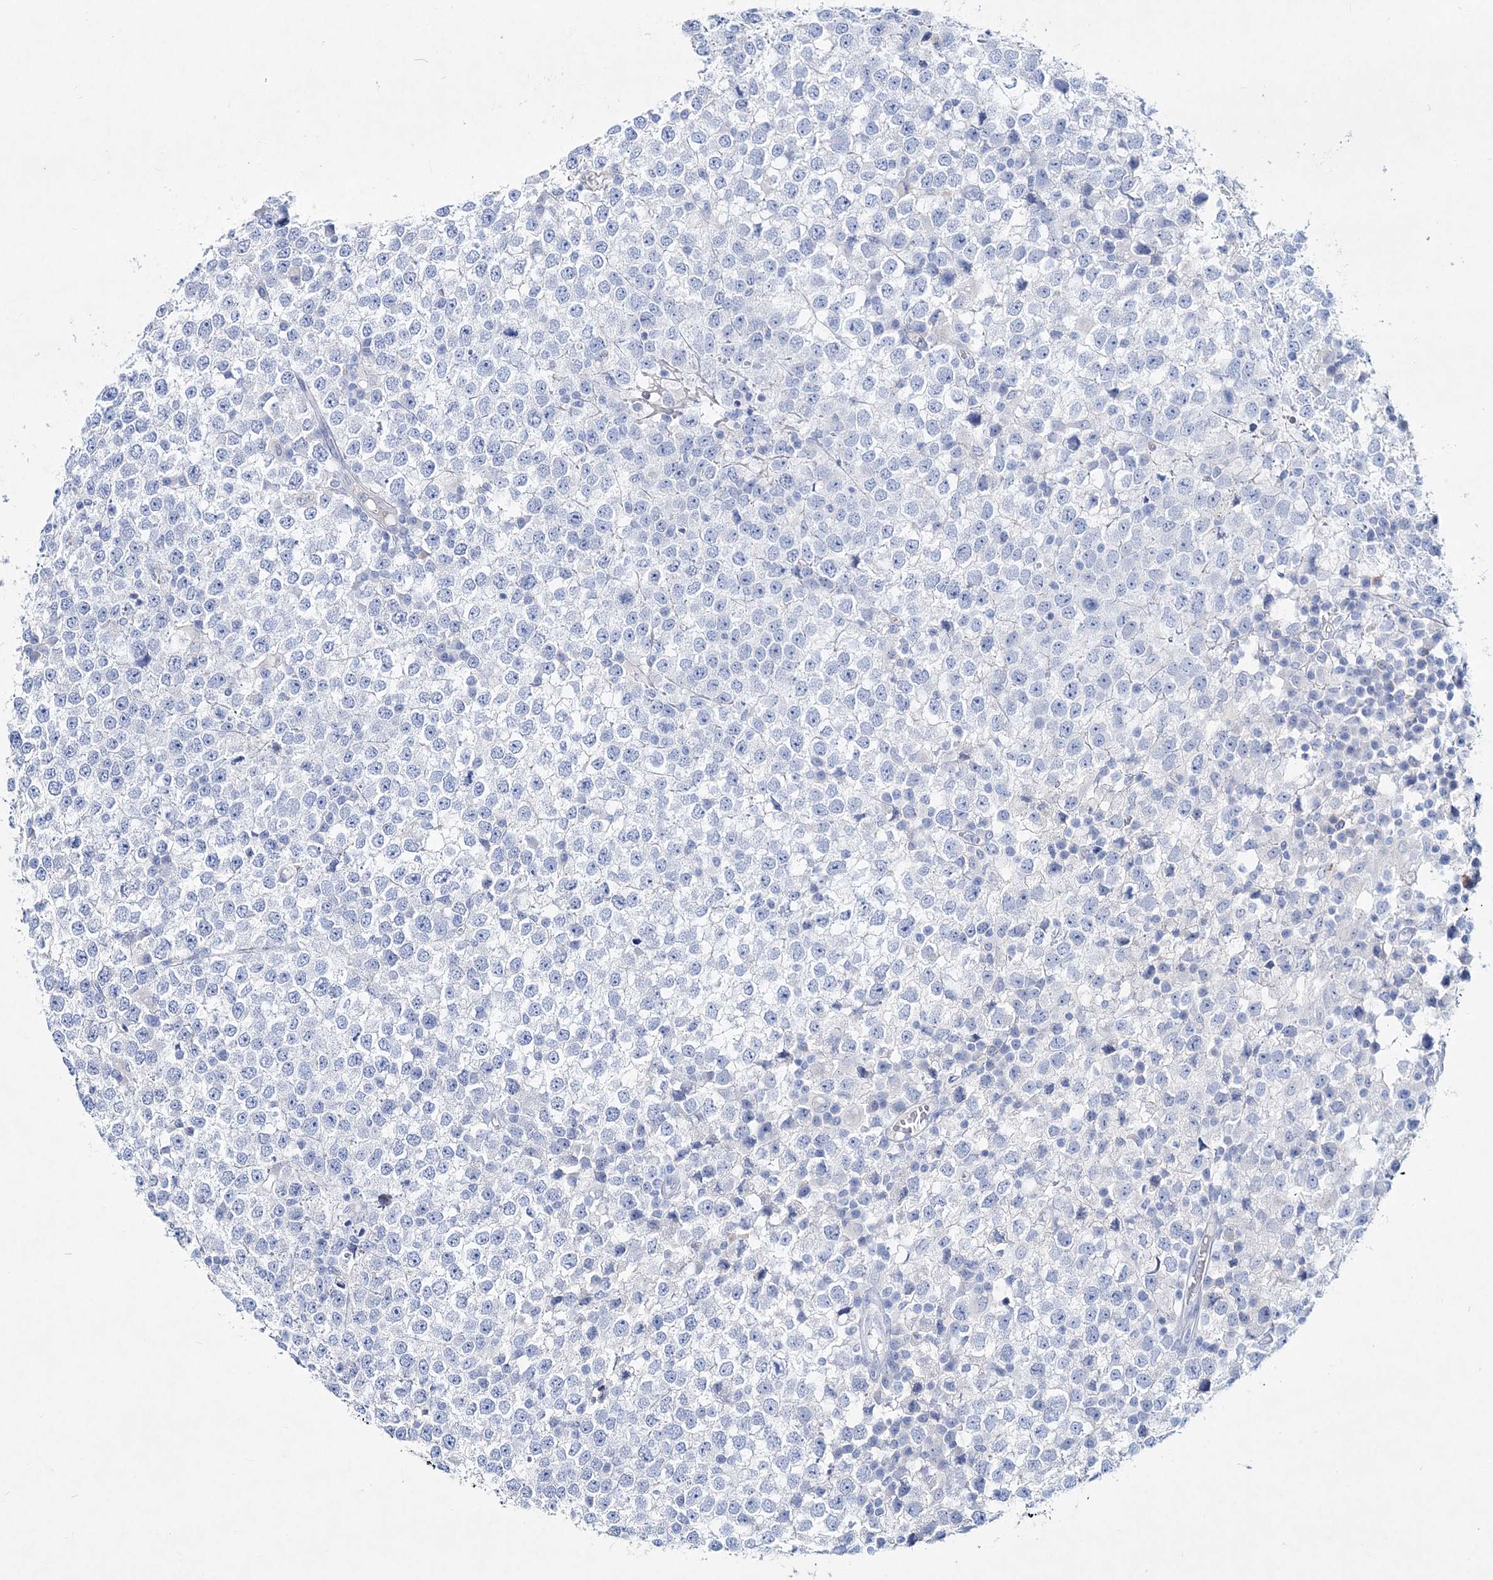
{"staining": {"intensity": "negative", "quantity": "none", "location": "none"}, "tissue": "testis cancer", "cell_type": "Tumor cells", "image_type": "cancer", "snomed": [{"axis": "morphology", "description": "Seminoma, NOS"}, {"axis": "topography", "description": "Testis"}], "caption": "Immunohistochemistry (IHC) of human testis seminoma demonstrates no positivity in tumor cells.", "gene": "SPINK7", "patient": {"sex": "male", "age": 65}}